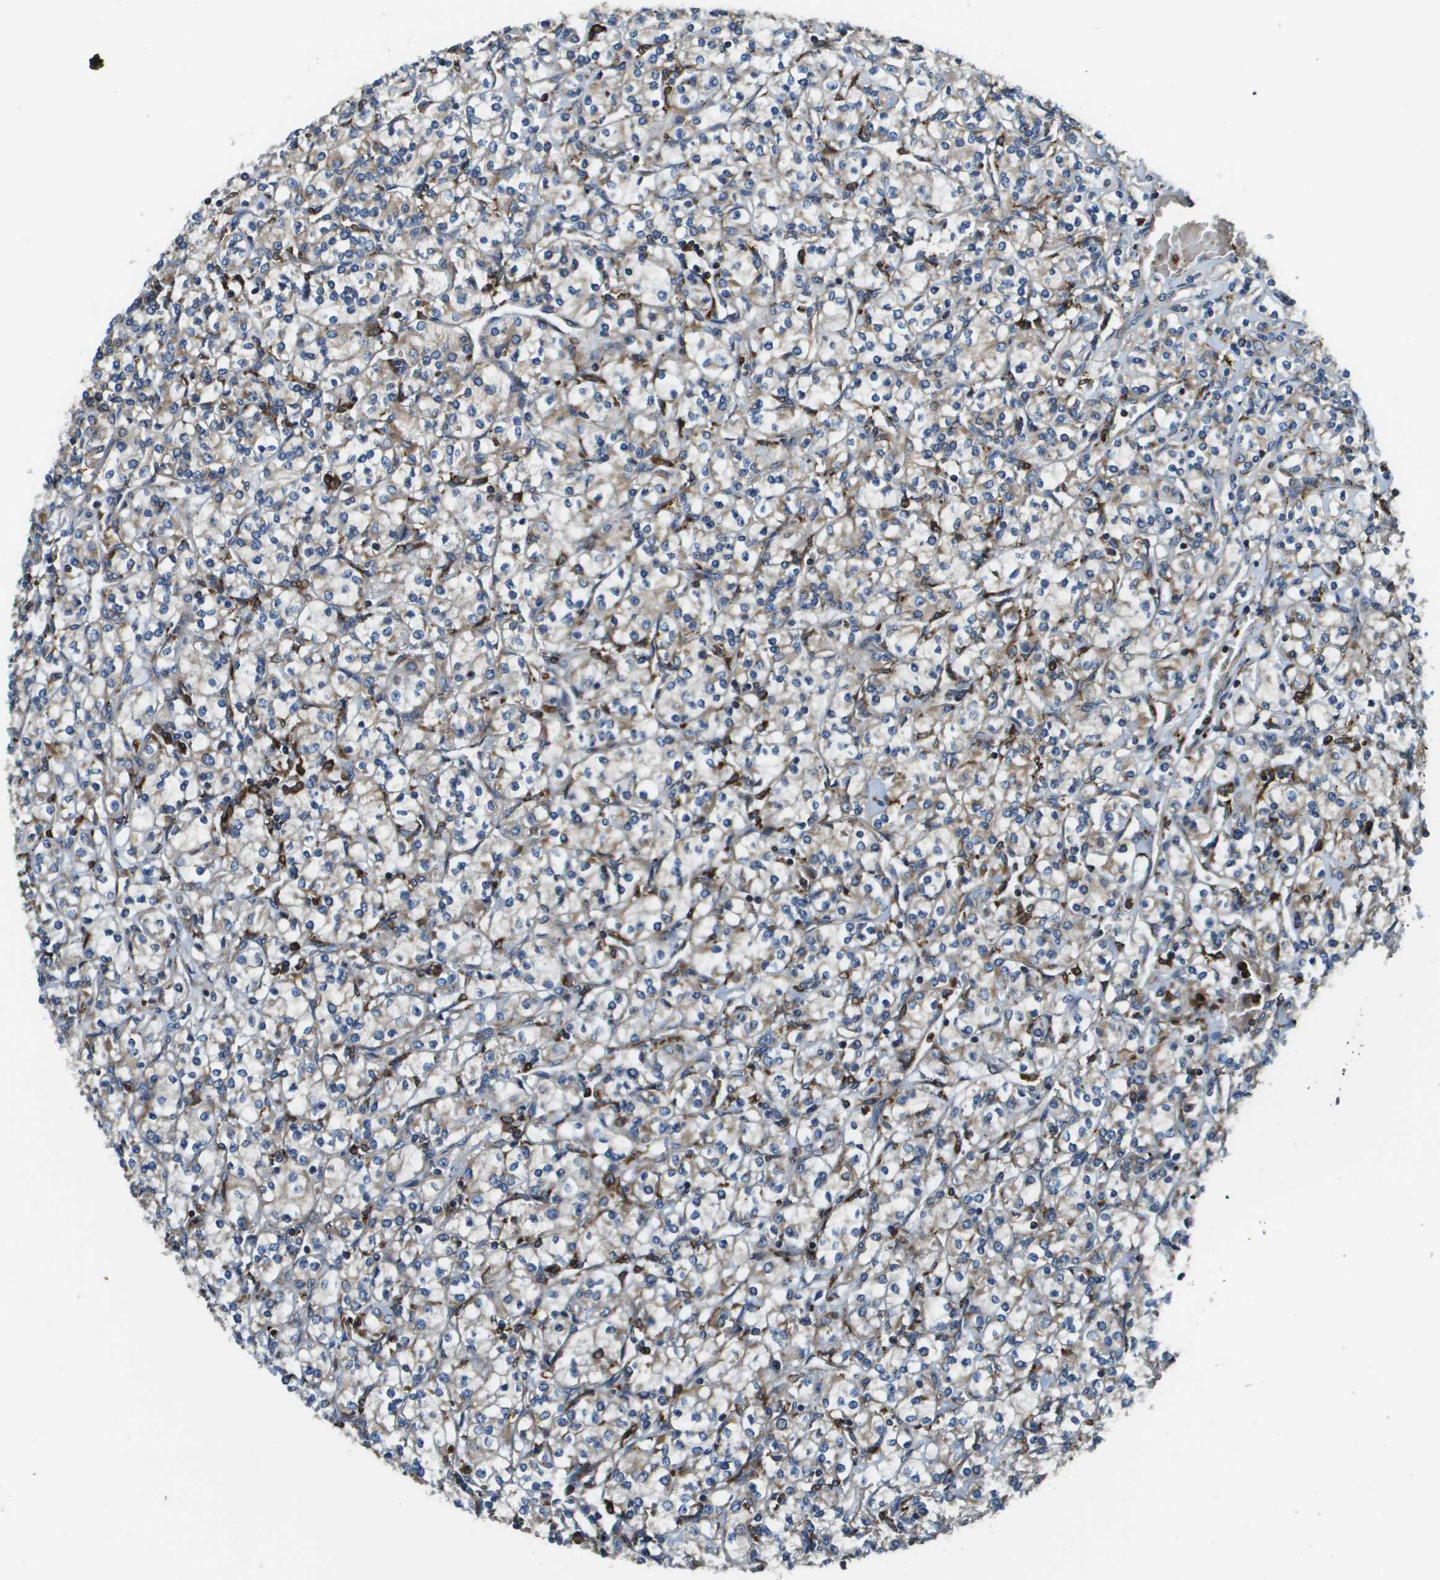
{"staining": {"intensity": "weak", "quantity": "<25%", "location": "cytoplasmic/membranous"}, "tissue": "renal cancer", "cell_type": "Tumor cells", "image_type": "cancer", "snomed": [{"axis": "morphology", "description": "Adenocarcinoma, NOS"}, {"axis": "topography", "description": "Kidney"}], "caption": "Immunohistochemistry of renal adenocarcinoma displays no expression in tumor cells.", "gene": "CNPY3", "patient": {"sex": "male", "age": 77}}